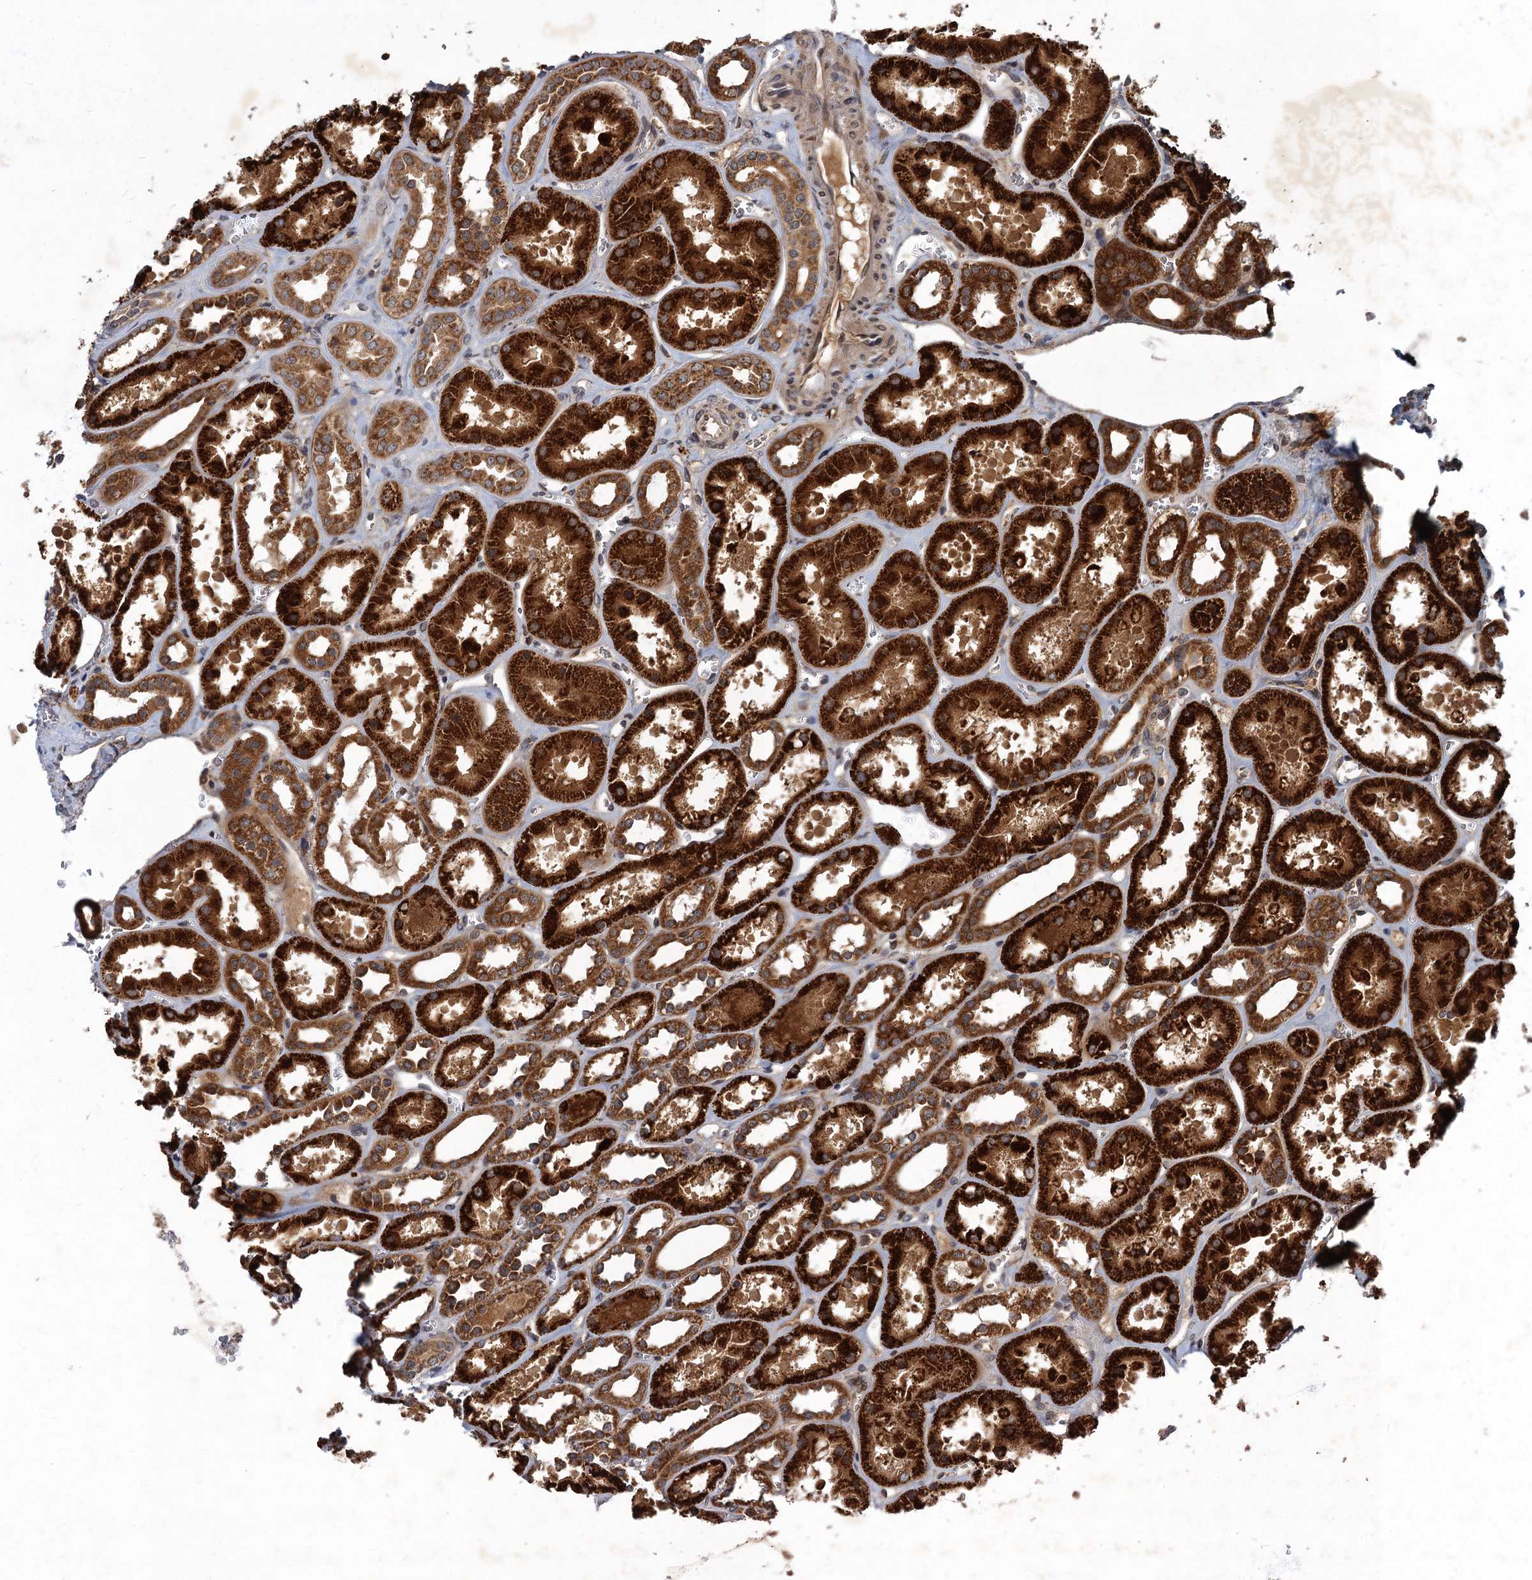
{"staining": {"intensity": "moderate", "quantity": ">75%", "location": "cytoplasmic/membranous"}, "tissue": "kidney", "cell_type": "Cells in glomeruli", "image_type": "normal", "snomed": [{"axis": "morphology", "description": "Normal tissue, NOS"}, {"axis": "topography", "description": "Kidney"}], "caption": "A histopathology image of human kidney stained for a protein displays moderate cytoplasmic/membranous brown staining in cells in glomeruli.", "gene": "SLC11A2", "patient": {"sex": "female", "age": 41}}